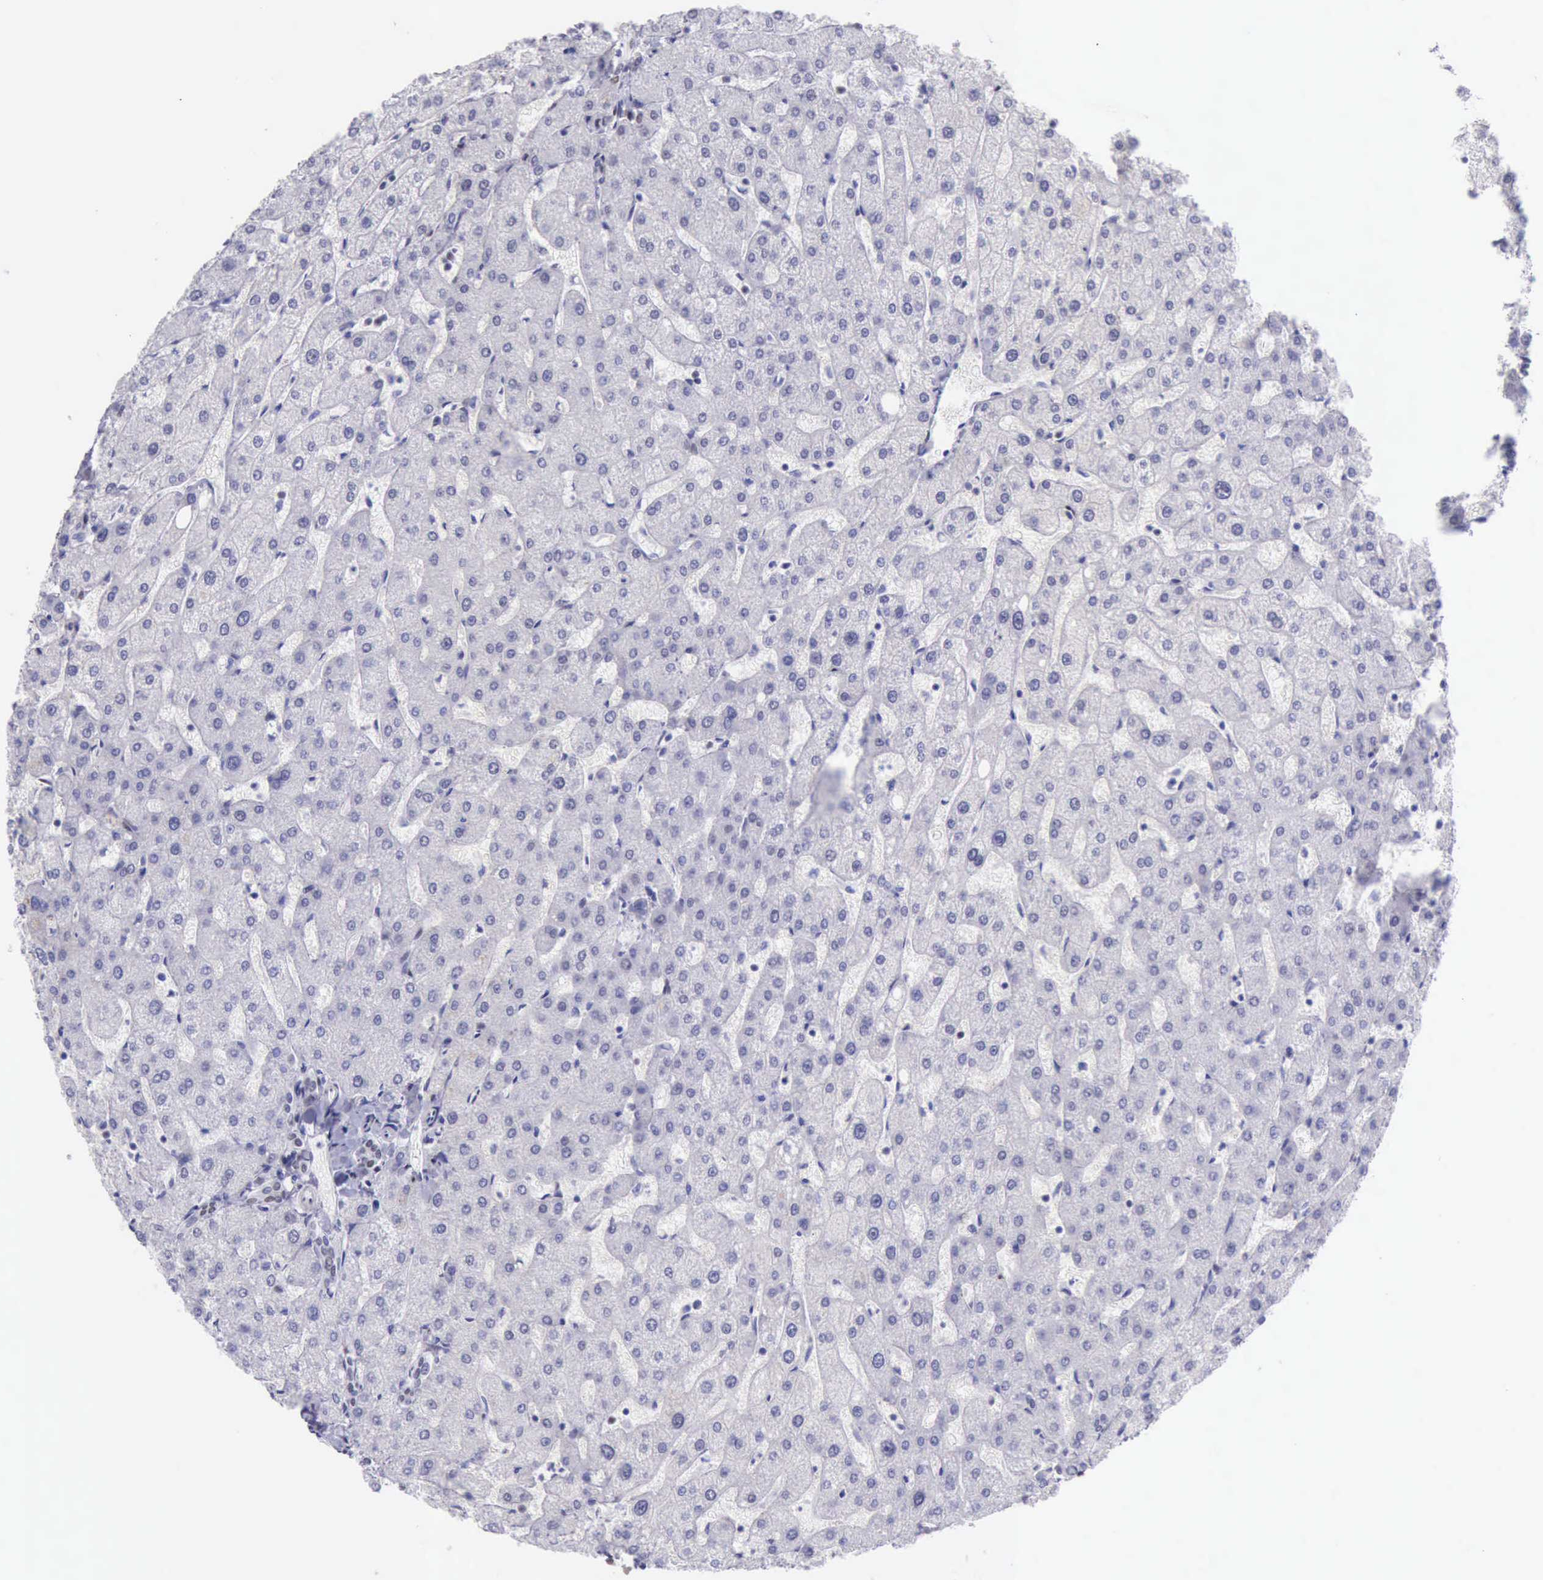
{"staining": {"intensity": "weak", "quantity": "25%-75%", "location": "nuclear"}, "tissue": "liver", "cell_type": "Cholangiocytes", "image_type": "normal", "snomed": [{"axis": "morphology", "description": "Normal tissue, NOS"}, {"axis": "topography", "description": "Liver"}], "caption": "Immunohistochemical staining of unremarkable human liver reveals weak nuclear protein staining in approximately 25%-75% of cholangiocytes. (DAB = brown stain, brightfield microscopy at high magnification).", "gene": "EP300", "patient": {"sex": "male", "age": 67}}